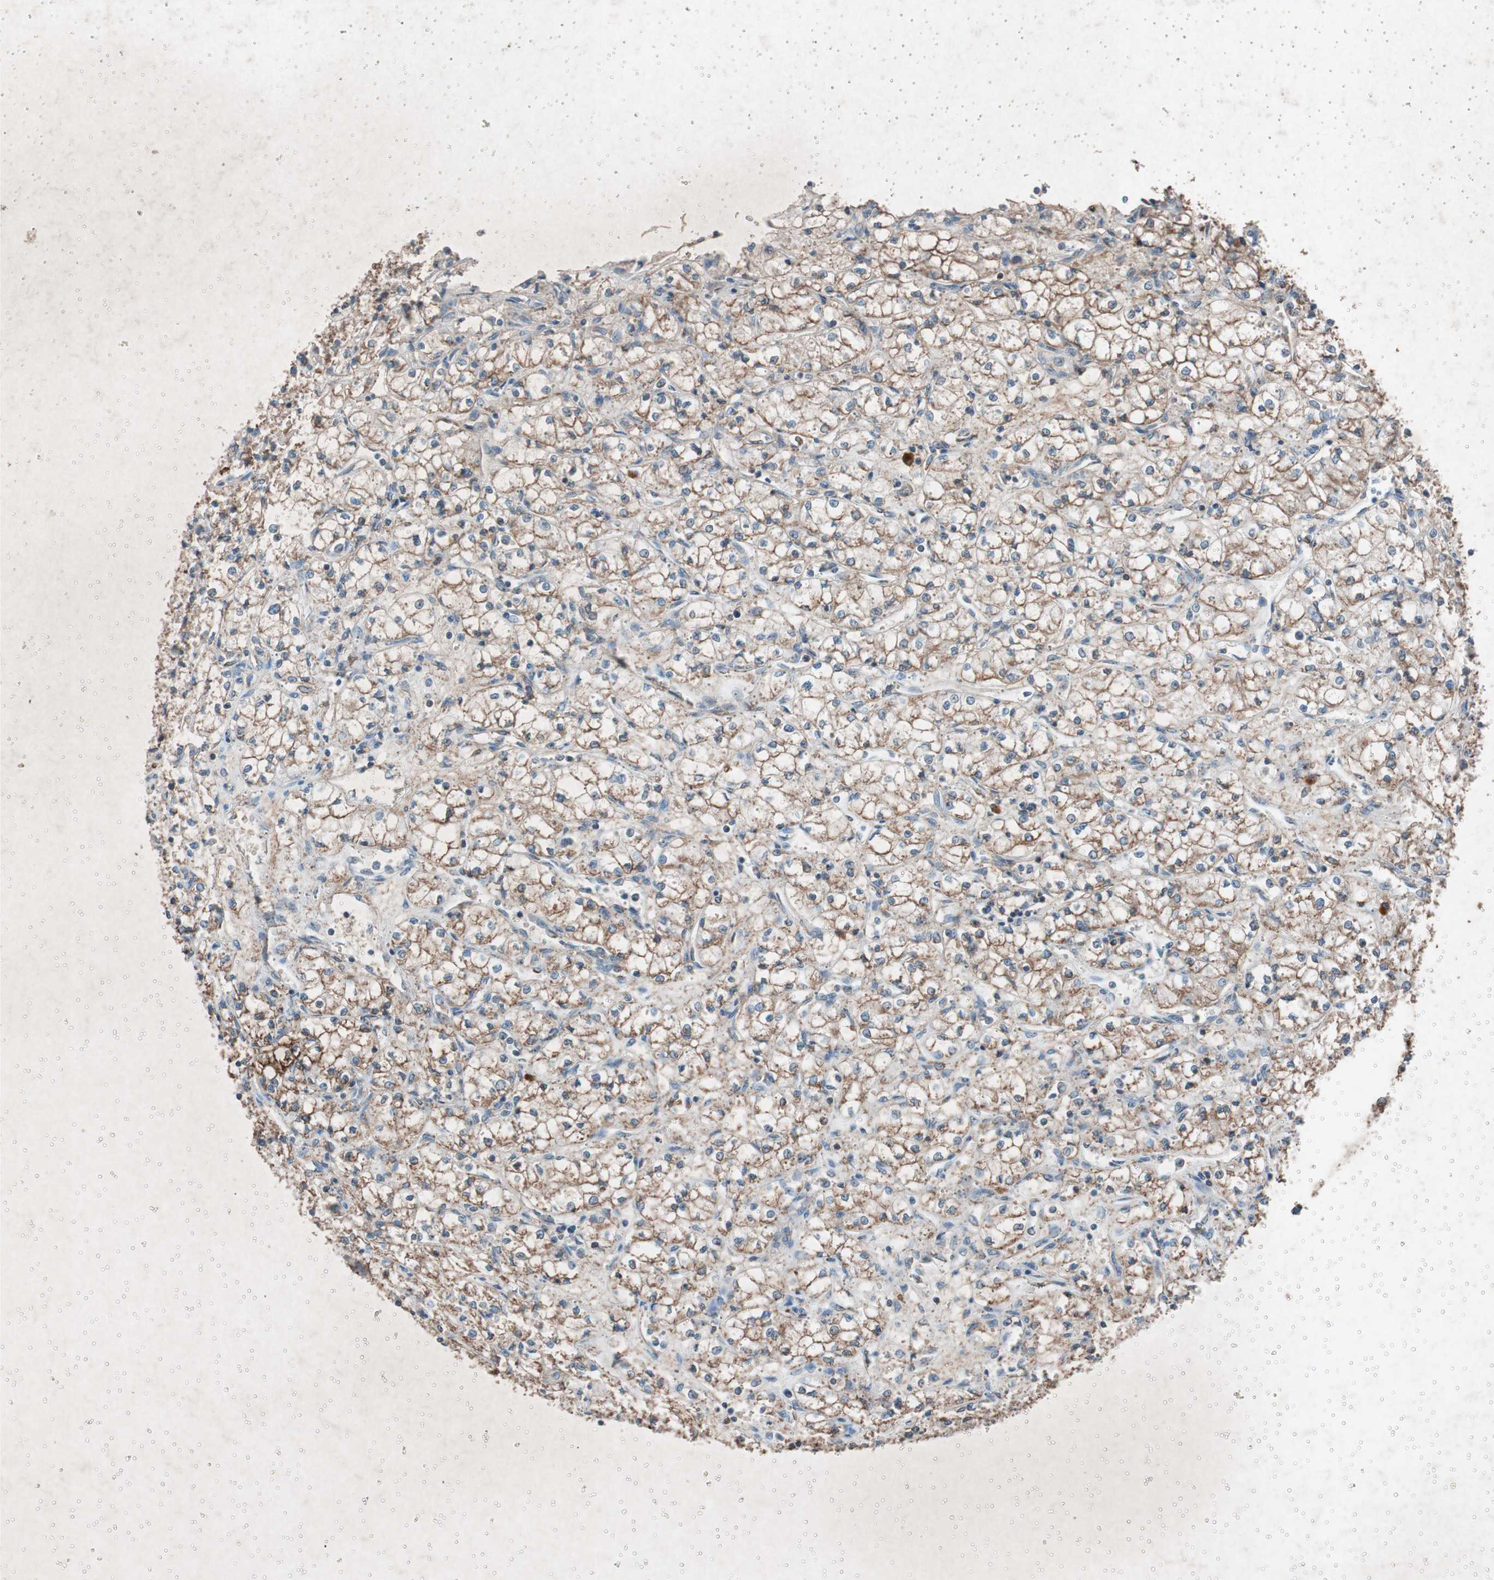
{"staining": {"intensity": "moderate", "quantity": ">75%", "location": "cytoplasmic/membranous"}, "tissue": "renal cancer", "cell_type": "Tumor cells", "image_type": "cancer", "snomed": [{"axis": "morphology", "description": "Normal tissue, NOS"}, {"axis": "morphology", "description": "Adenocarcinoma, NOS"}, {"axis": "topography", "description": "Kidney"}], "caption": "Tumor cells reveal medium levels of moderate cytoplasmic/membranous positivity in approximately >75% of cells in renal cancer.", "gene": "GRB7", "patient": {"sex": "male", "age": 59}}